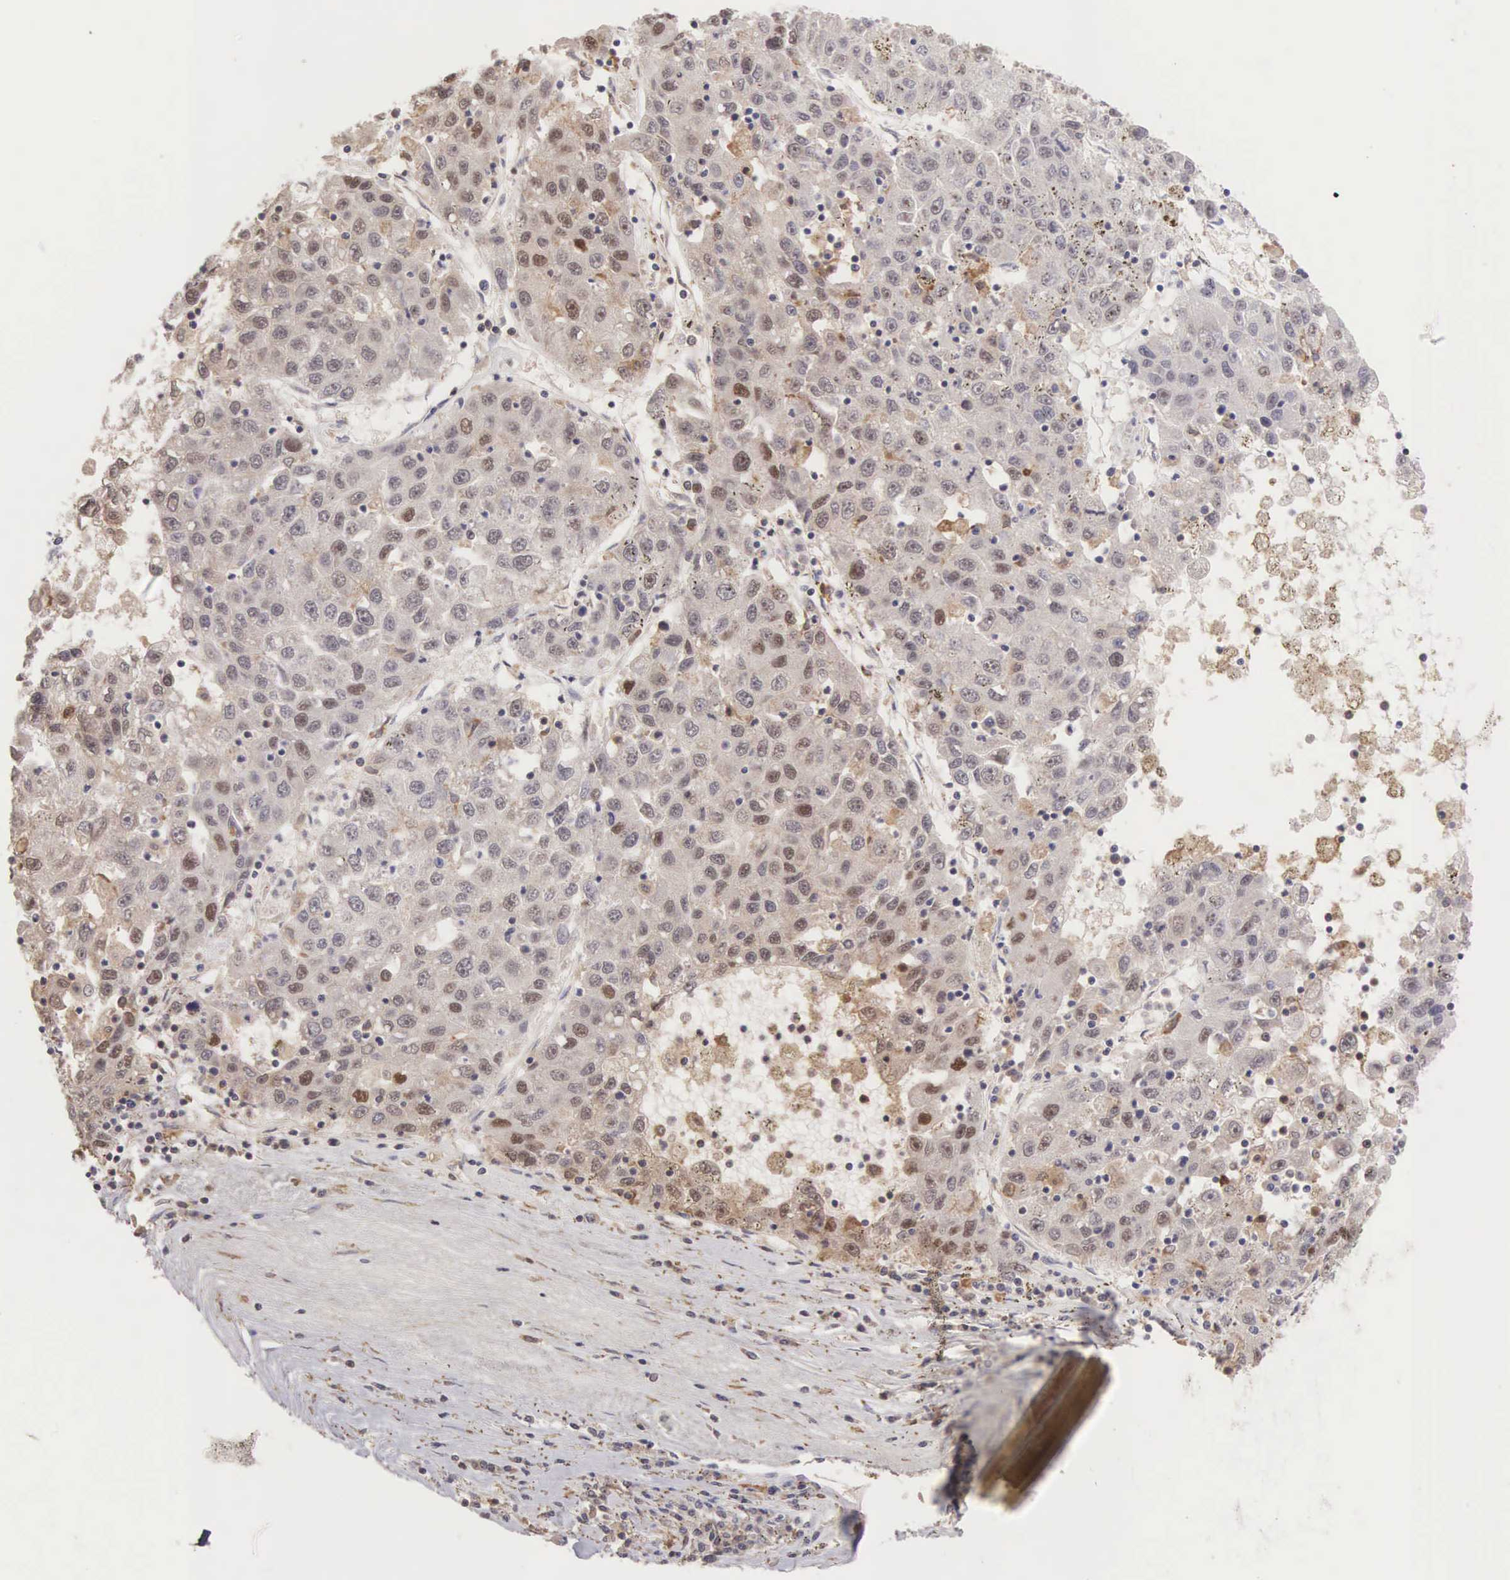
{"staining": {"intensity": "weak", "quantity": "<25%", "location": "nuclear"}, "tissue": "liver cancer", "cell_type": "Tumor cells", "image_type": "cancer", "snomed": [{"axis": "morphology", "description": "Carcinoma, Hepatocellular, NOS"}, {"axis": "topography", "description": "Liver"}], "caption": "This is a micrograph of IHC staining of liver cancer (hepatocellular carcinoma), which shows no positivity in tumor cells. Nuclei are stained in blue.", "gene": "GRK3", "patient": {"sex": "male", "age": 49}}